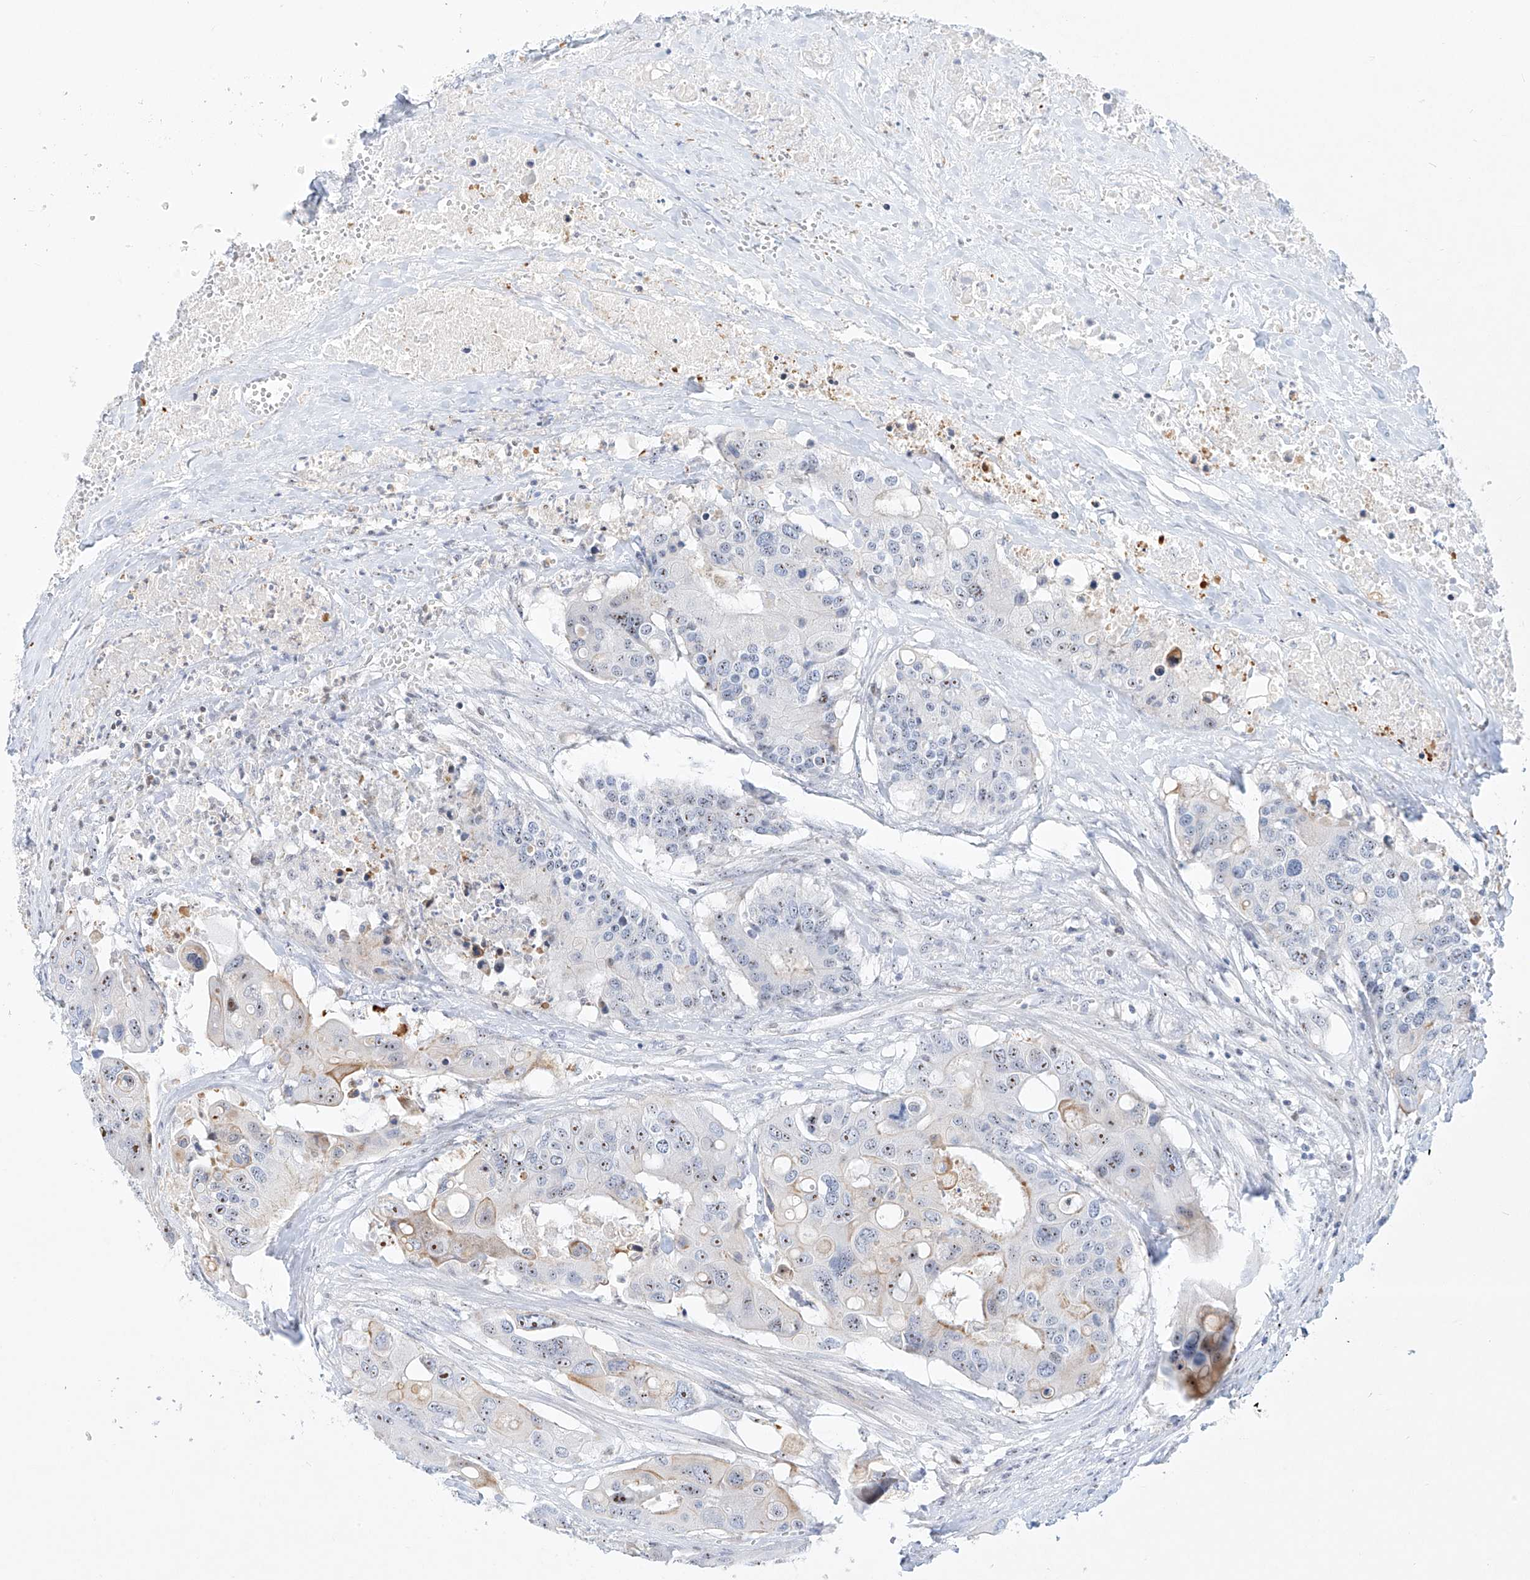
{"staining": {"intensity": "moderate", "quantity": "<25%", "location": "nuclear"}, "tissue": "colorectal cancer", "cell_type": "Tumor cells", "image_type": "cancer", "snomed": [{"axis": "morphology", "description": "Adenocarcinoma, NOS"}, {"axis": "topography", "description": "Colon"}], "caption": "This histopathology image reveals immunohistochemistry staining of colorectal cancer, with low moderate nuclear positivity in about <25% of tumor cells.", "gene": "SNU13", "patient": {"sex": "male", "age": 77}}